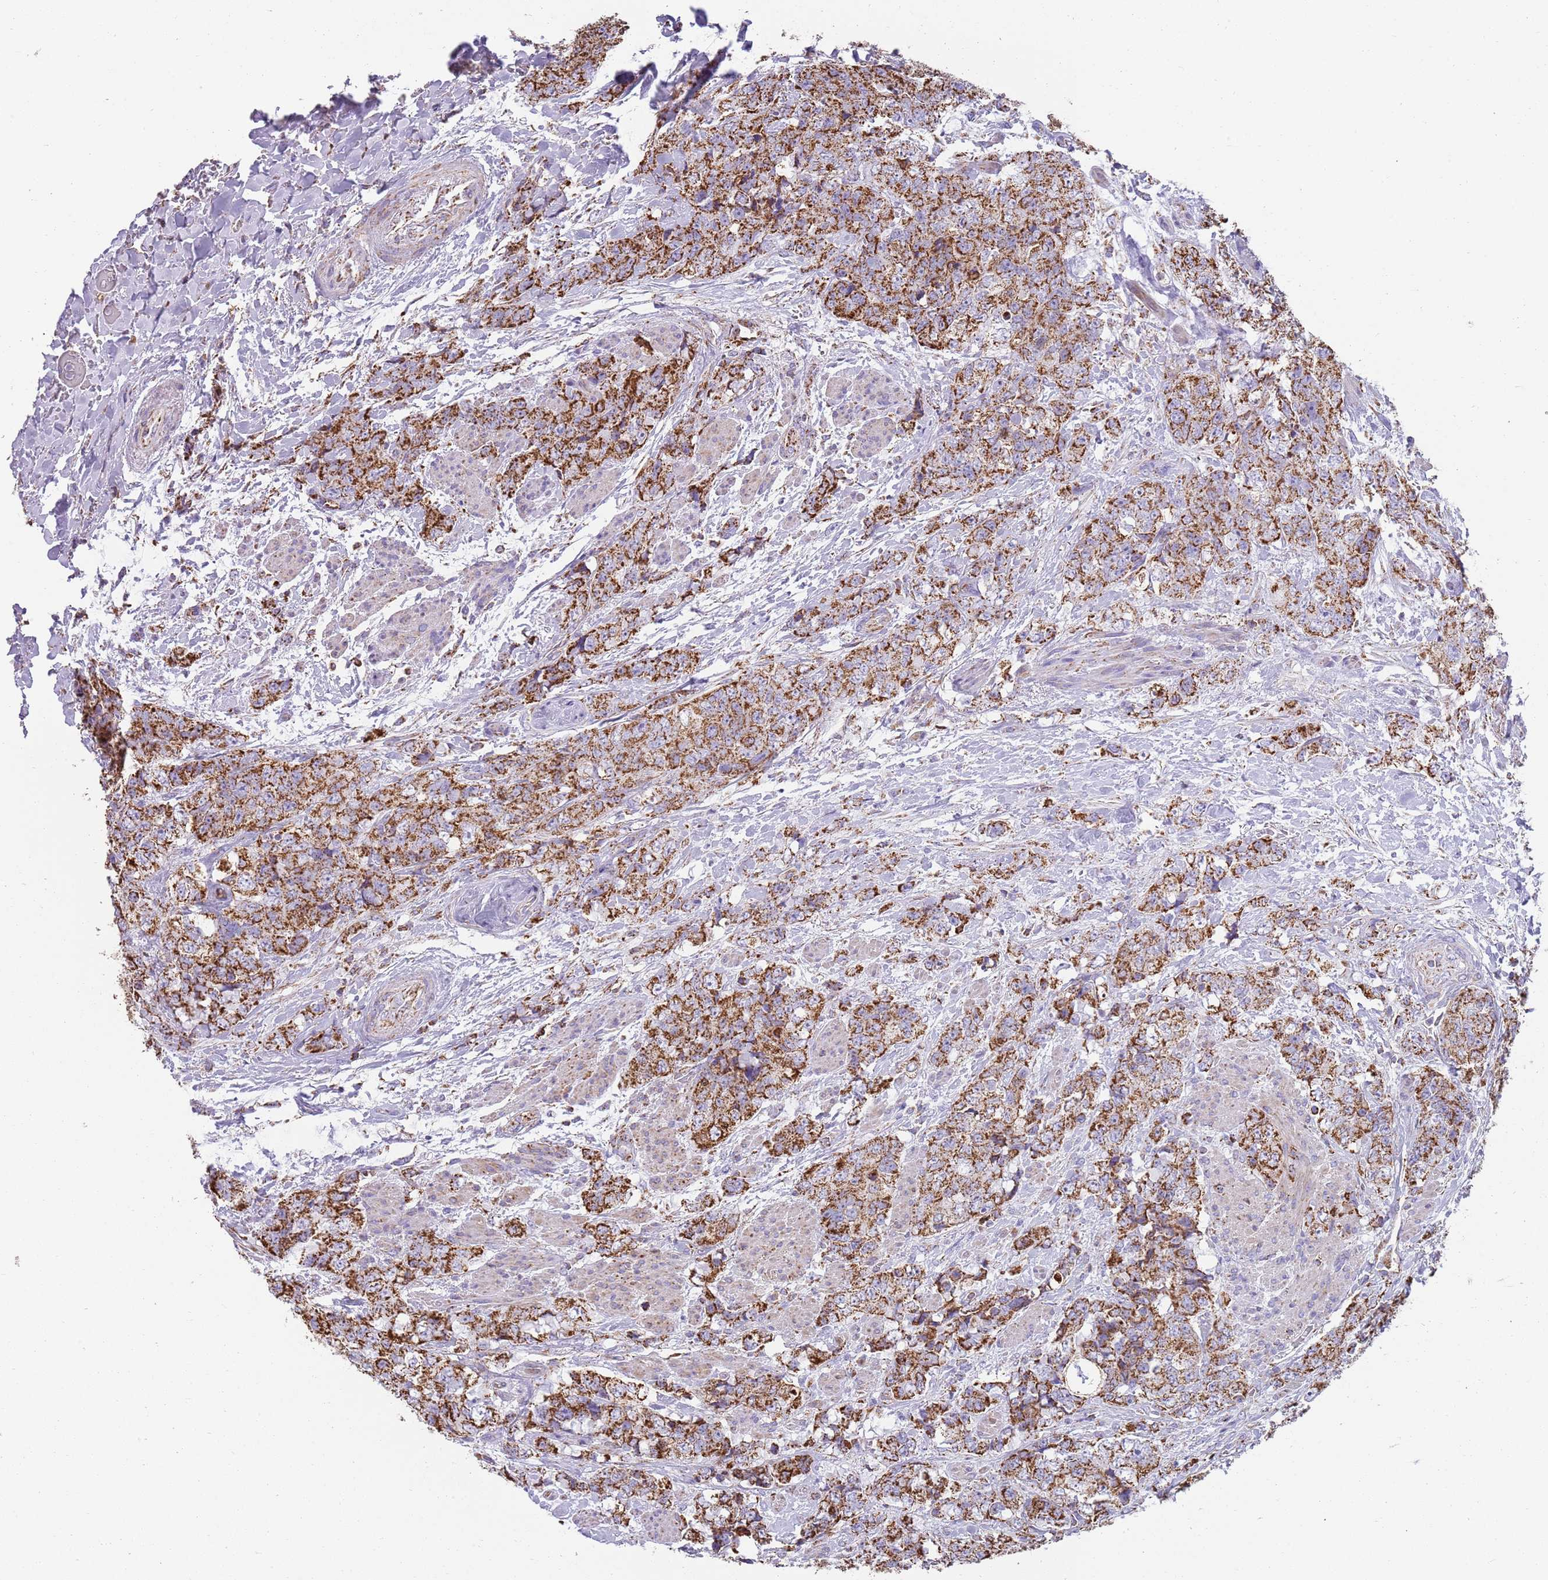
{"staining": {"intensity": "strong", "quantity": ">75%", "location": "cytoplasmic/membranous"}, "tissue": "urothelial cancer", "cell_type": "Tumor cells", "image_type": "cancer", "snomed": [{"axis": "morphology", "description": "Urothelial carcinoma, High grade"}, {"axis": "topography", "description": "Urinary bladder"}], "caption": "A micrograph of human high-grade urothelial carcinoma stained for a protein reveals strong cytoplasmic/membranous brown staining in tumor cells.", "gene": "TTLL1", "patient": {"sex": "female", "age": 78}}